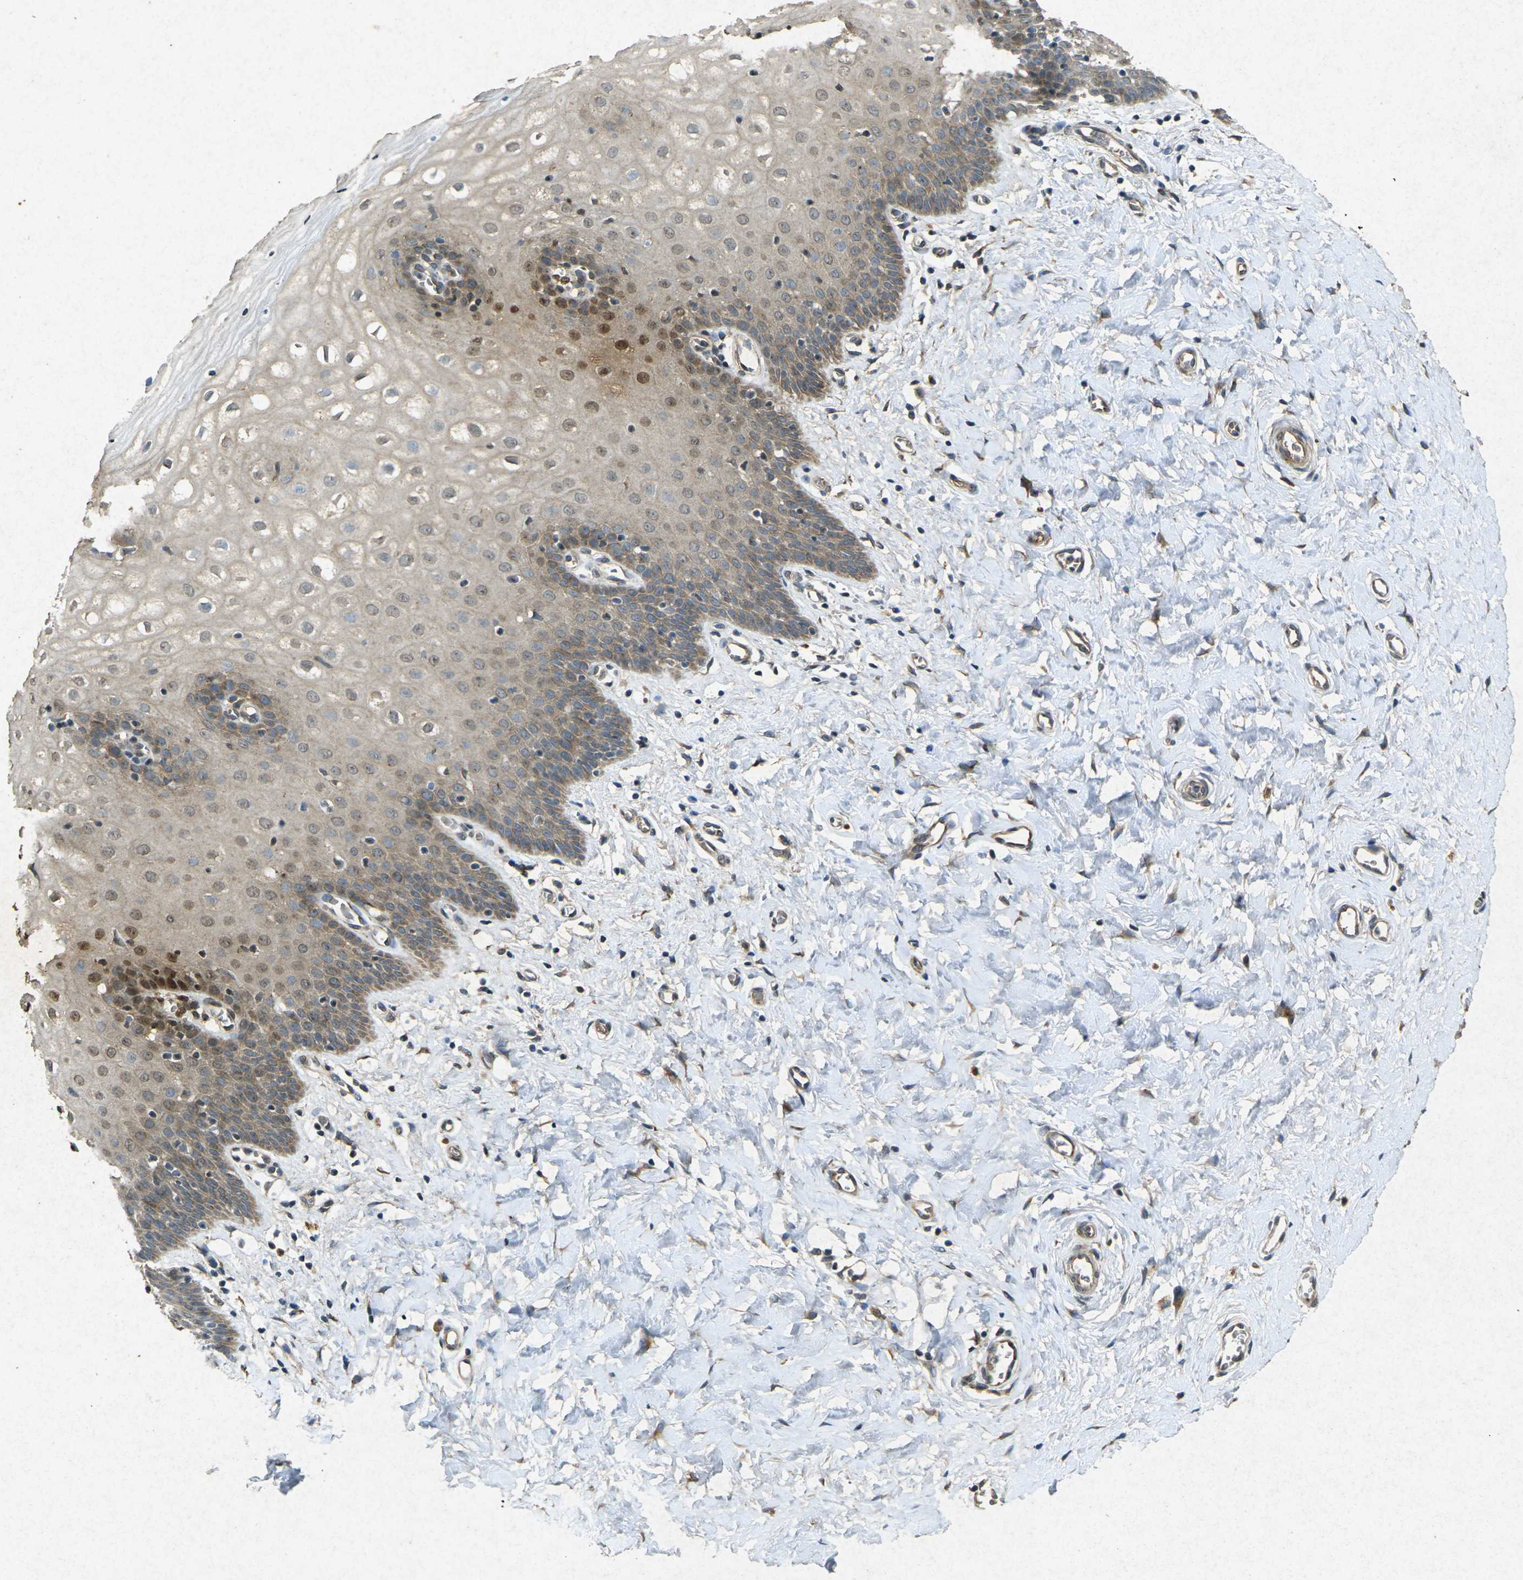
{"staining": {"intensity": "moderate", "quantity": ">75%", "location": "cytoplasmic/membranous"}, "tissue": "cervix", "cell_type": "Glandular cells", "image_type": "normal", "snomed": [{"axis": "morphology", "description": "Normal tissue, NOS"}, {"axis": "topography", "description": "Cervix"}], "caption": "Cervix stained for a protein reveals moderate cytoplasmic/membranous positivity in glandular cells. (IHC, brightfield microscopy, high magnification).", "gene": "RGMA", "patient": {"sex": "female", "age": 55}}